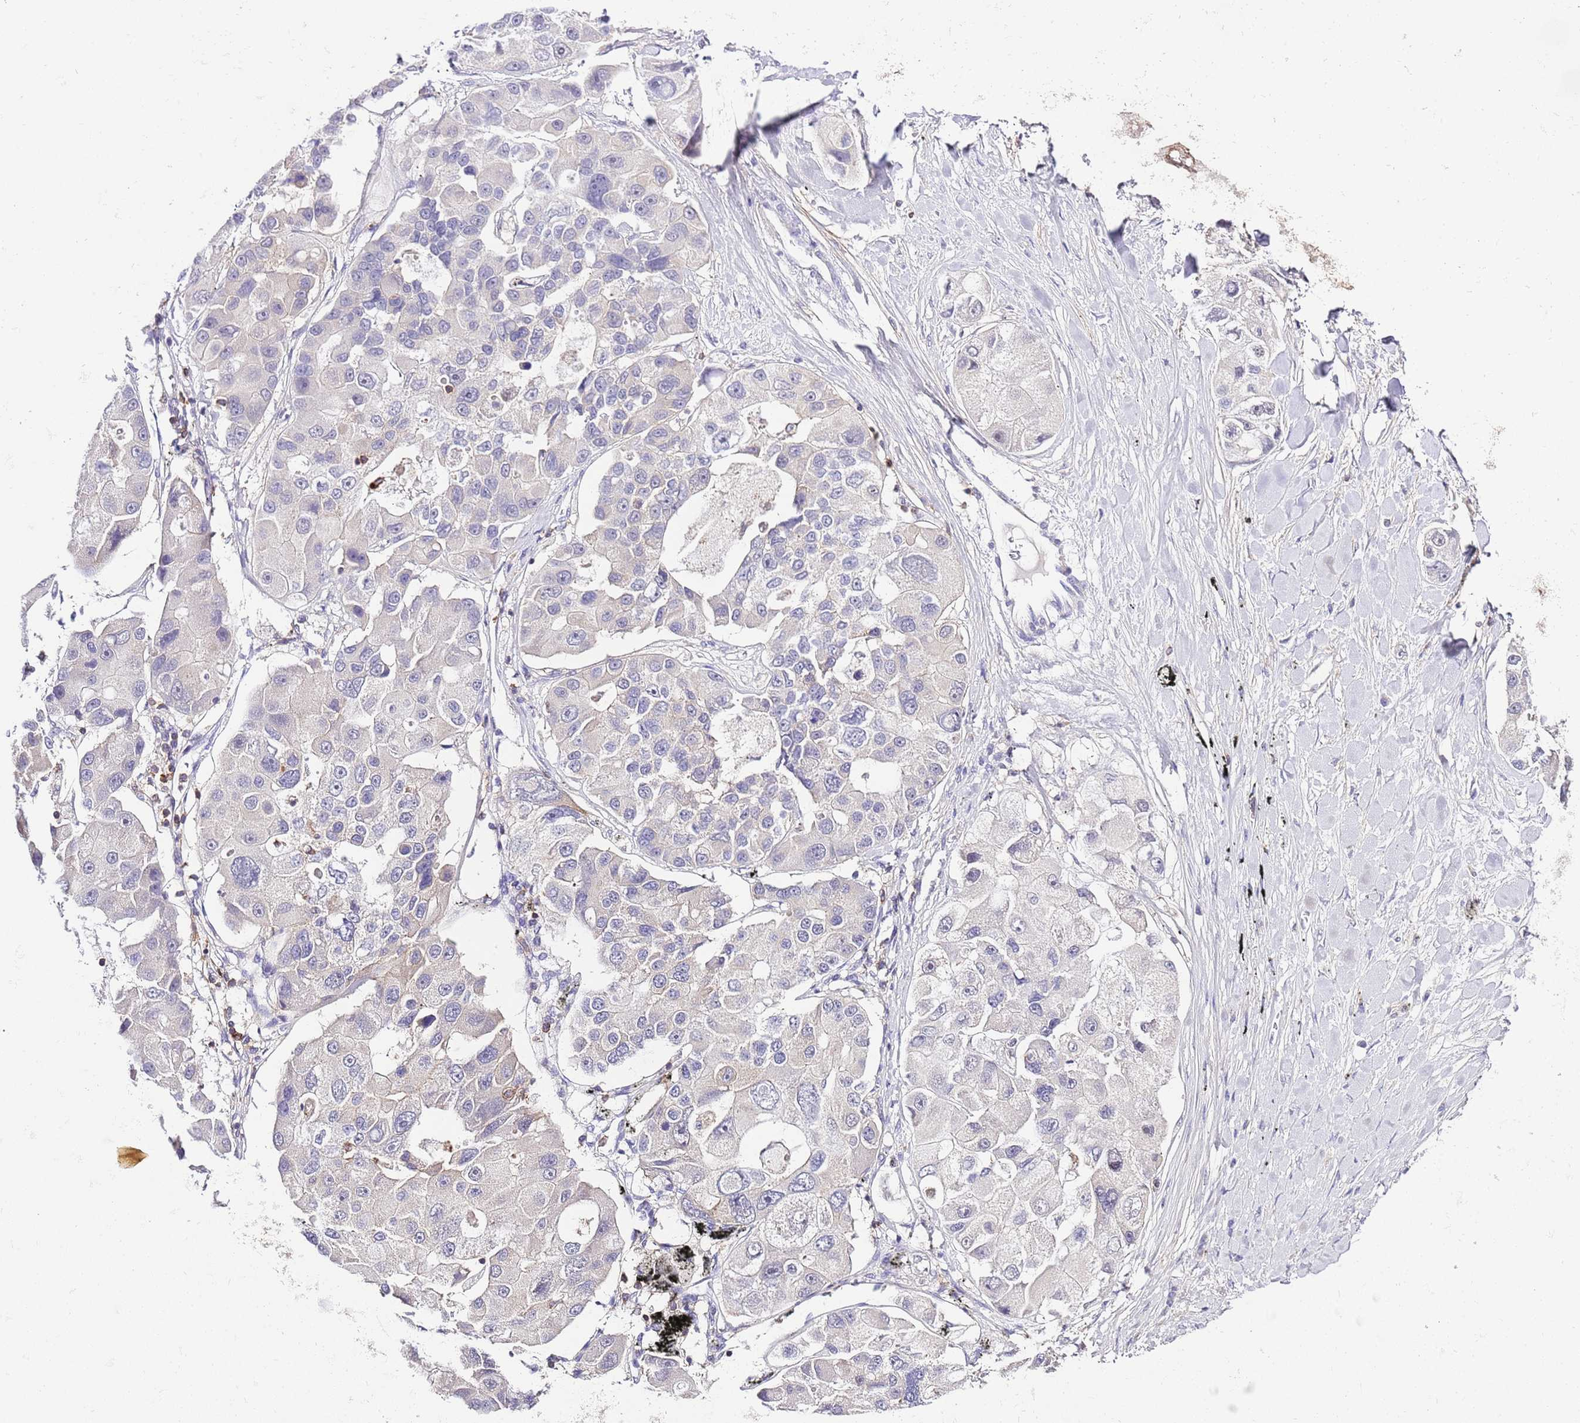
{"staining": {"intensity": "negative", "quantity": "none", "location": "none"}, "tissue": "lung cancer", "cell_type": "Tumor cells", "image_type": "cancer", "snomed": [{"axis": "morphology", "description": "Adenocarcinoma, NOS"}, {"axis": "topography", "description": "Lung"}], "caption": "Lung cancer (adenocarcinoma) was stained to show a protein in brown. There is no significant expression in tumor cells.", "gene": "EFHD1", "patient": {"sex": "female", "age": 54}}